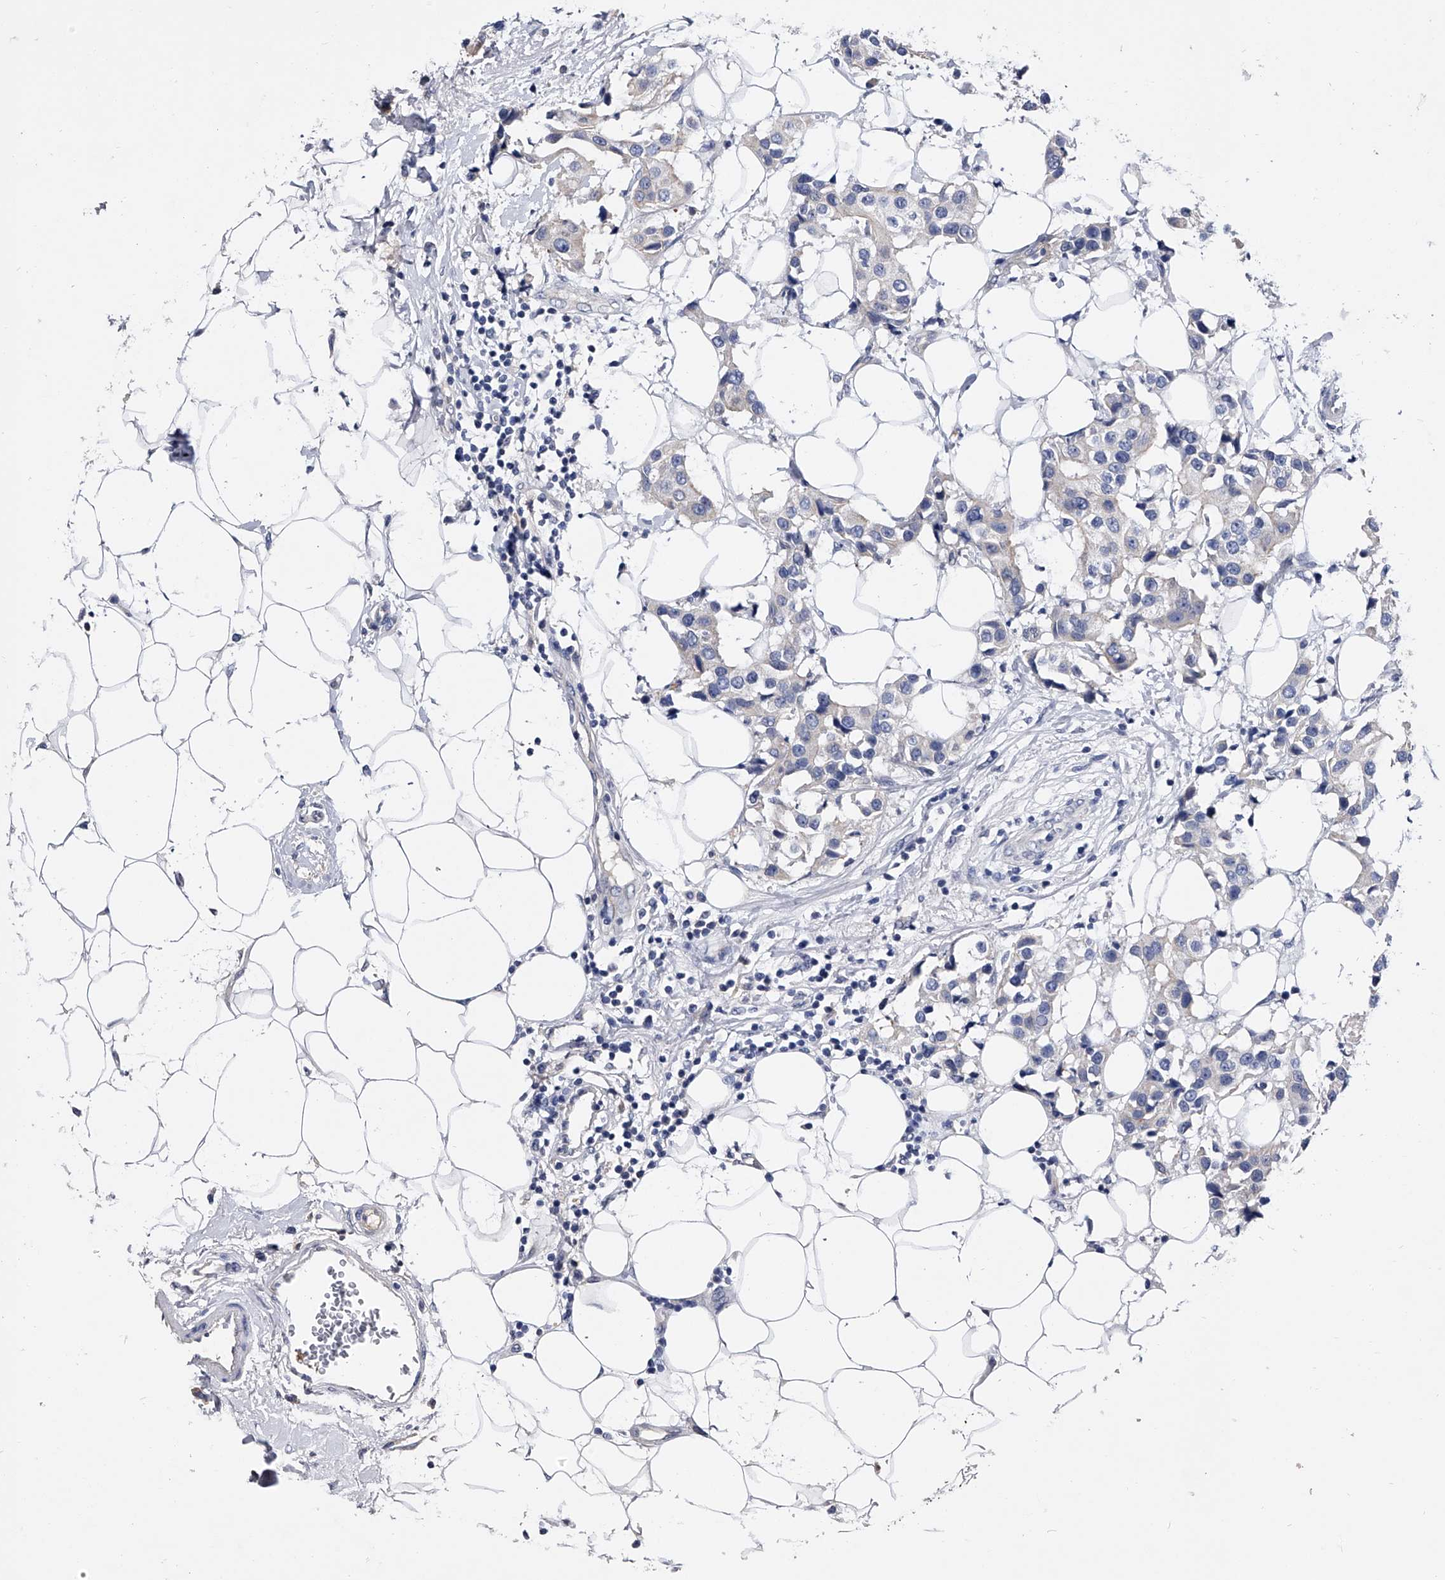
{"staining": {"intensity": "negative", "quantity": "none", "location": "none"}, "tissue": "breast cancer", "cell_type": "Tumor cells", "image_type": "cancer", "snomed": [{"axis": "morphology", "description": "Normal tissue, NOS"}, {"axis": "morphology", "description": "Duct carcinoma"}, {"axis": "topography", "description": "Breast"}], "caption": "Immunohistochemistry (IHC) photomicrograph of human breast cancer stained for a protein (brown), which reveals no staining in tumor cells.", "gene": "EFCAB7", "patient": {"sex": "female", "age": 39}}